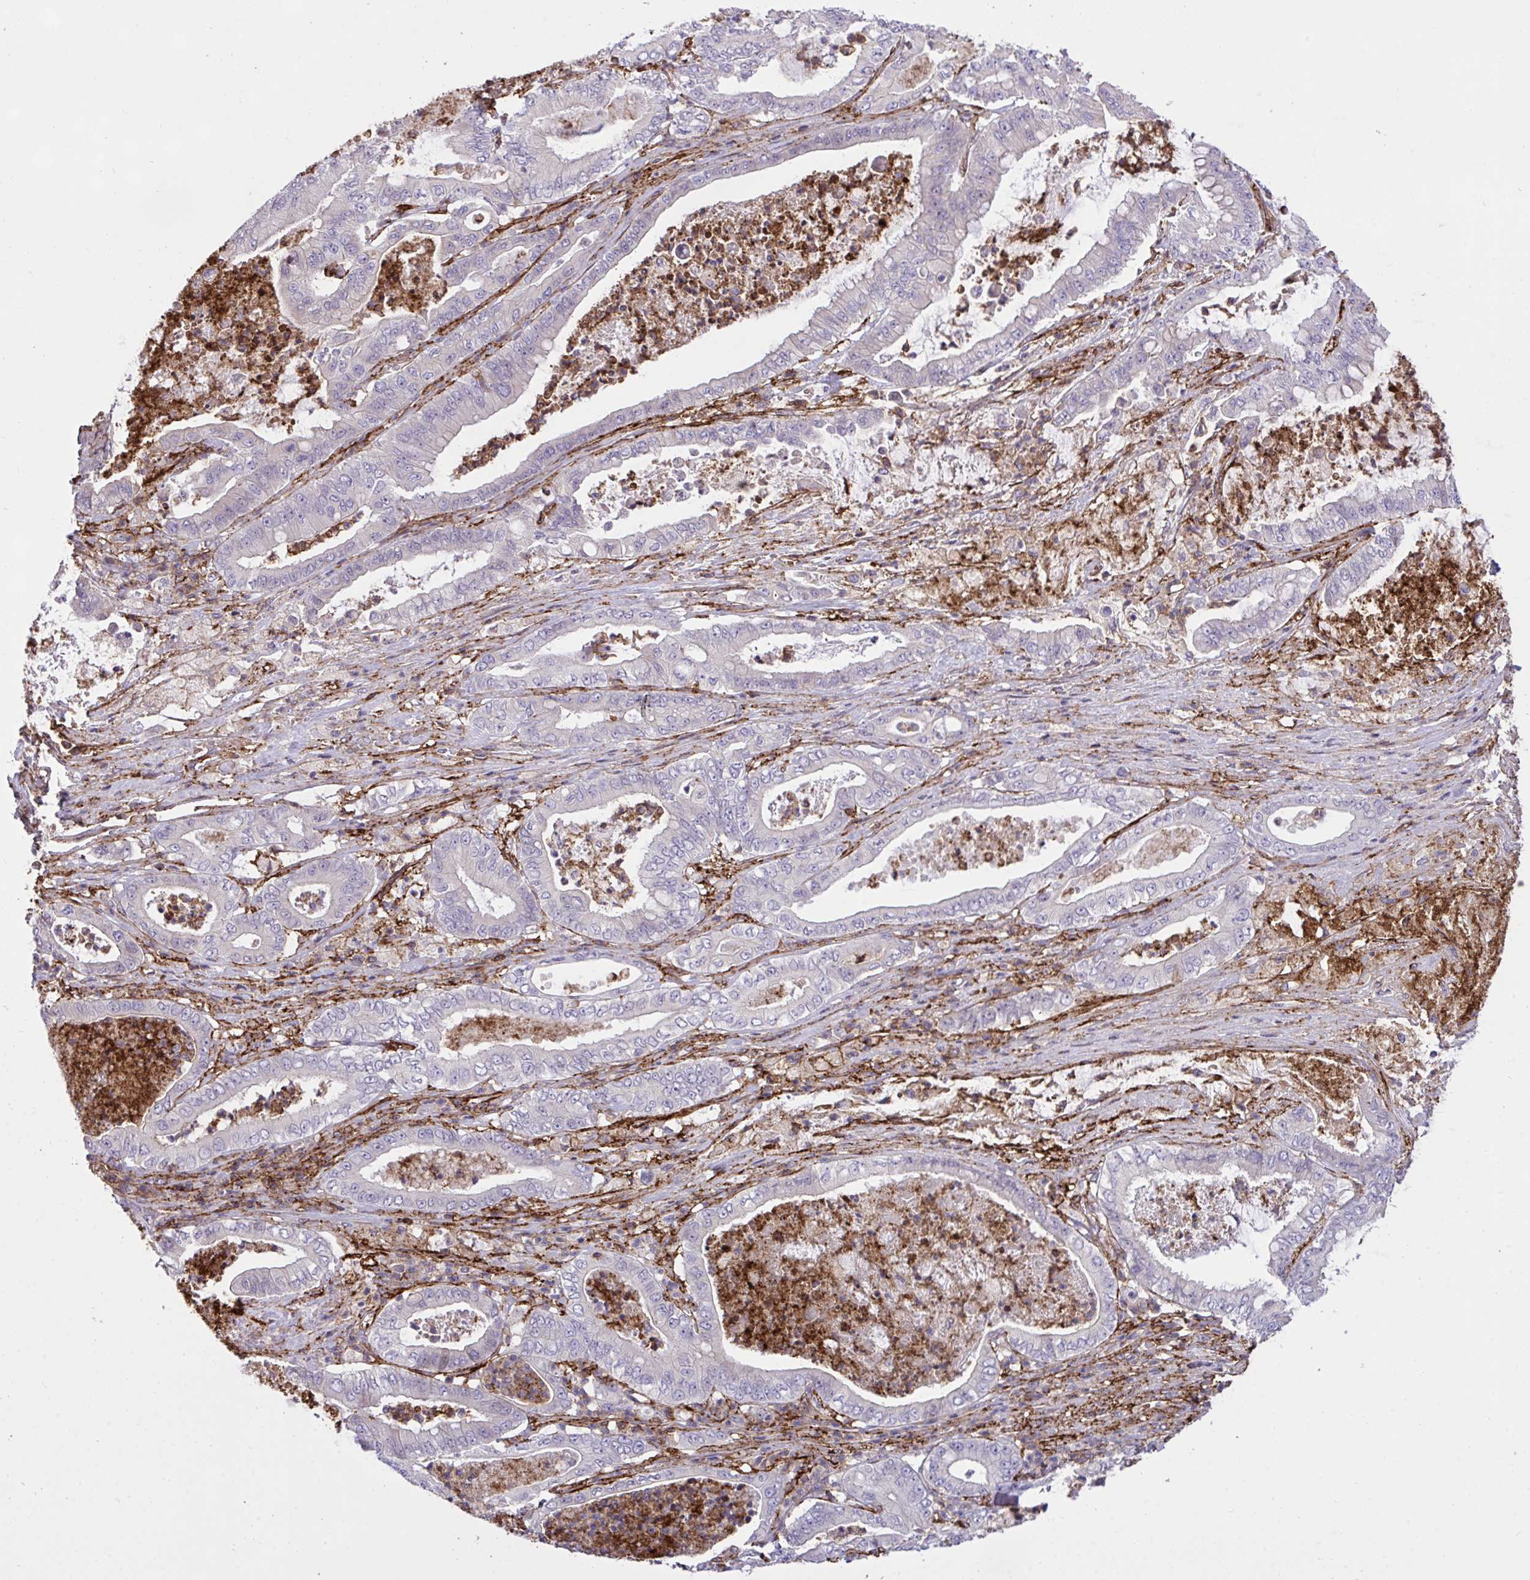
{"staining": {"intensity": "negative", "quantity": "none", "location": "none"}, "tissue": "pancreatic cancer", "cell_type": "Tumor cells", "image_type": "cancer", "snomed": [{"axis": "morphology", "description": "Adenocarcinoma, NOS"}, {"axis": "topography", "description": "Pancreas"}], "caption": "Tumor cells are negative for protein expression in human adenocarcinoma (pancreatic).", "gene": "ERI1", "patient": {"sex": "male", "age": 71}}